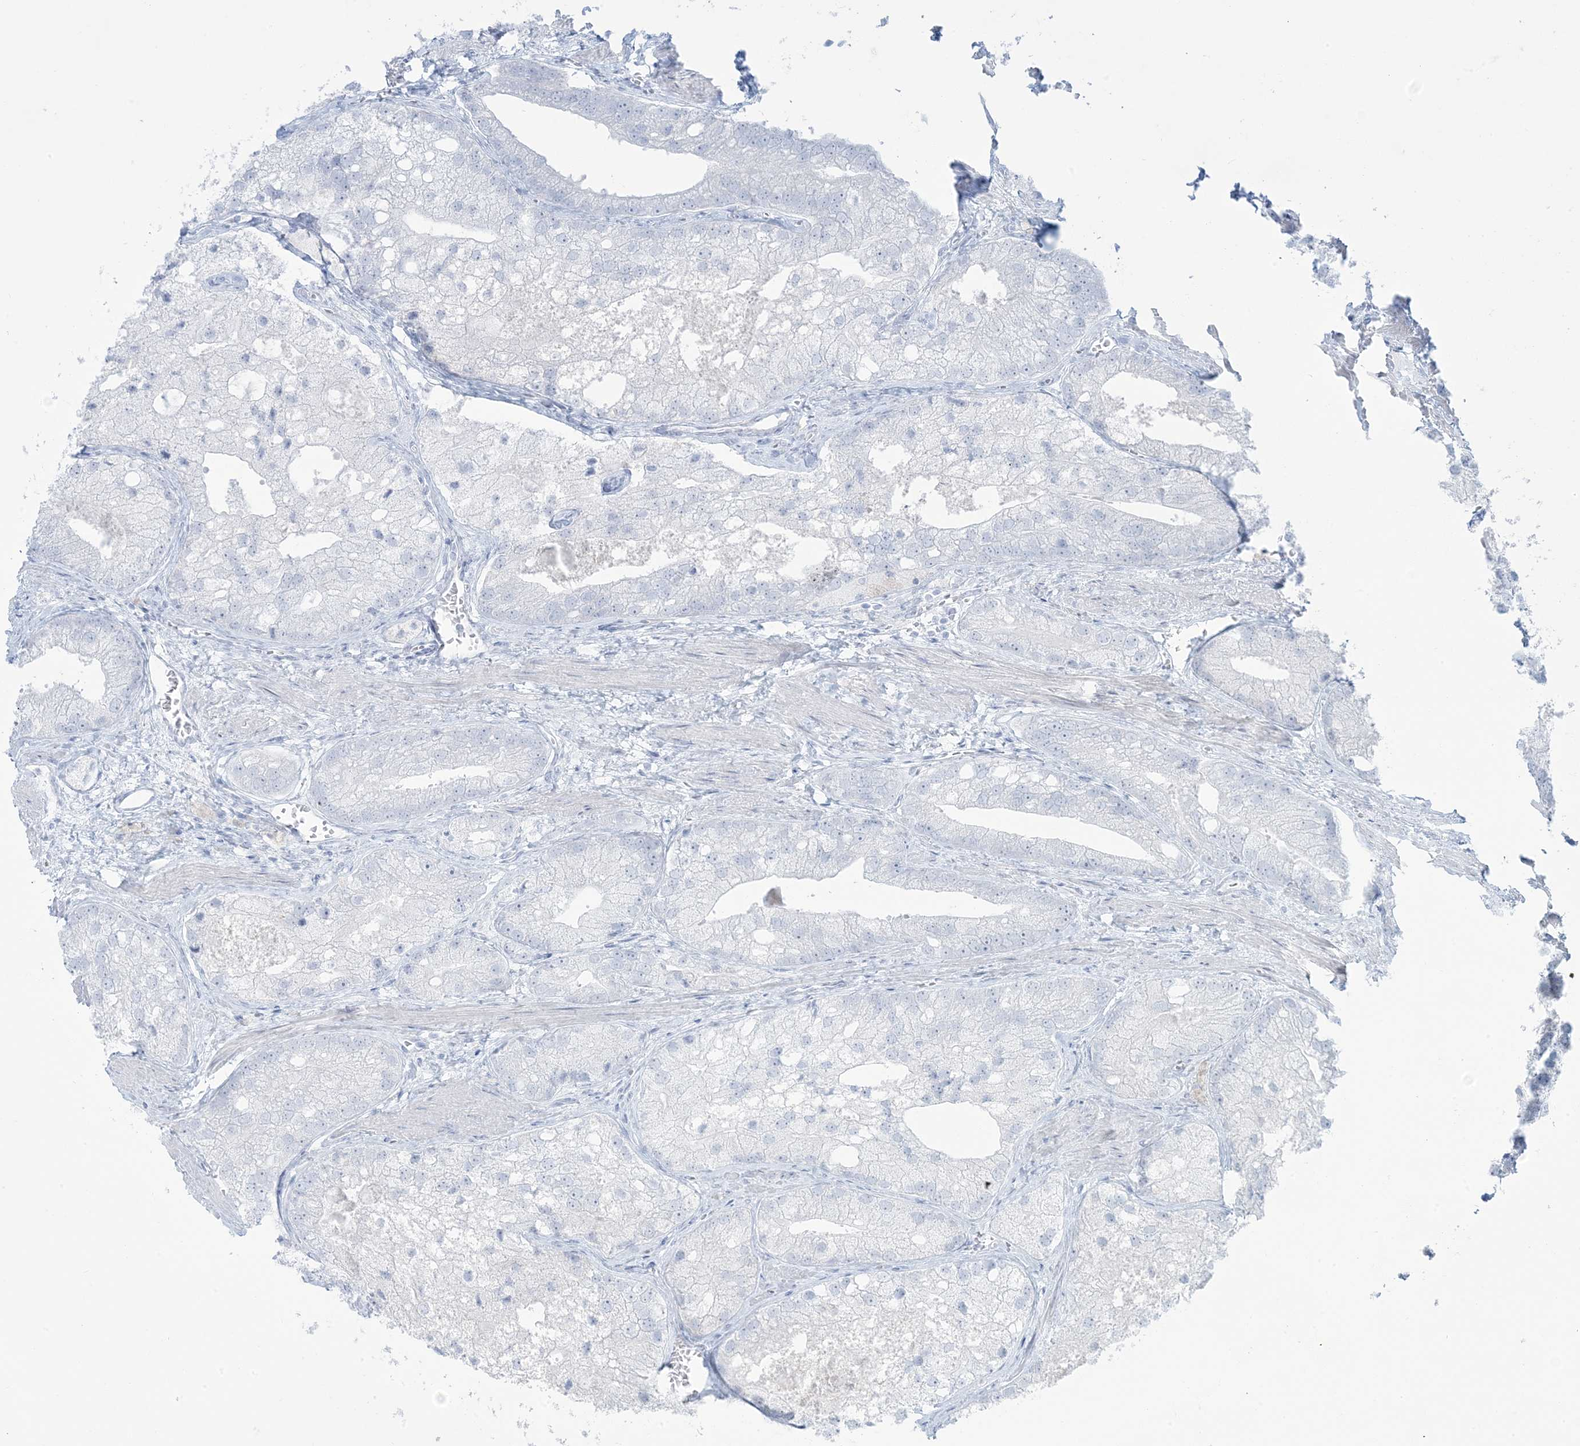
{"staining": {"intensity": "negative", "quantity": "none", "location": "none"}, "tissue": "prostate cancer", "cell_type": "Tumor cells", "image_type": "cancer", "snomed": [{"axis": "morphology", "description": "Adenocarcinoma, Low grade"}, {"axis": "topography", "description": "Prostate"}], "caption": "Immunohistochemical staining of human prostate cancer (low-grade adenocarcinoma) exhibits no significant positivity in tumor cells.", "gene": "AGXT", "patient": {"sex": "male", "age": 69}}